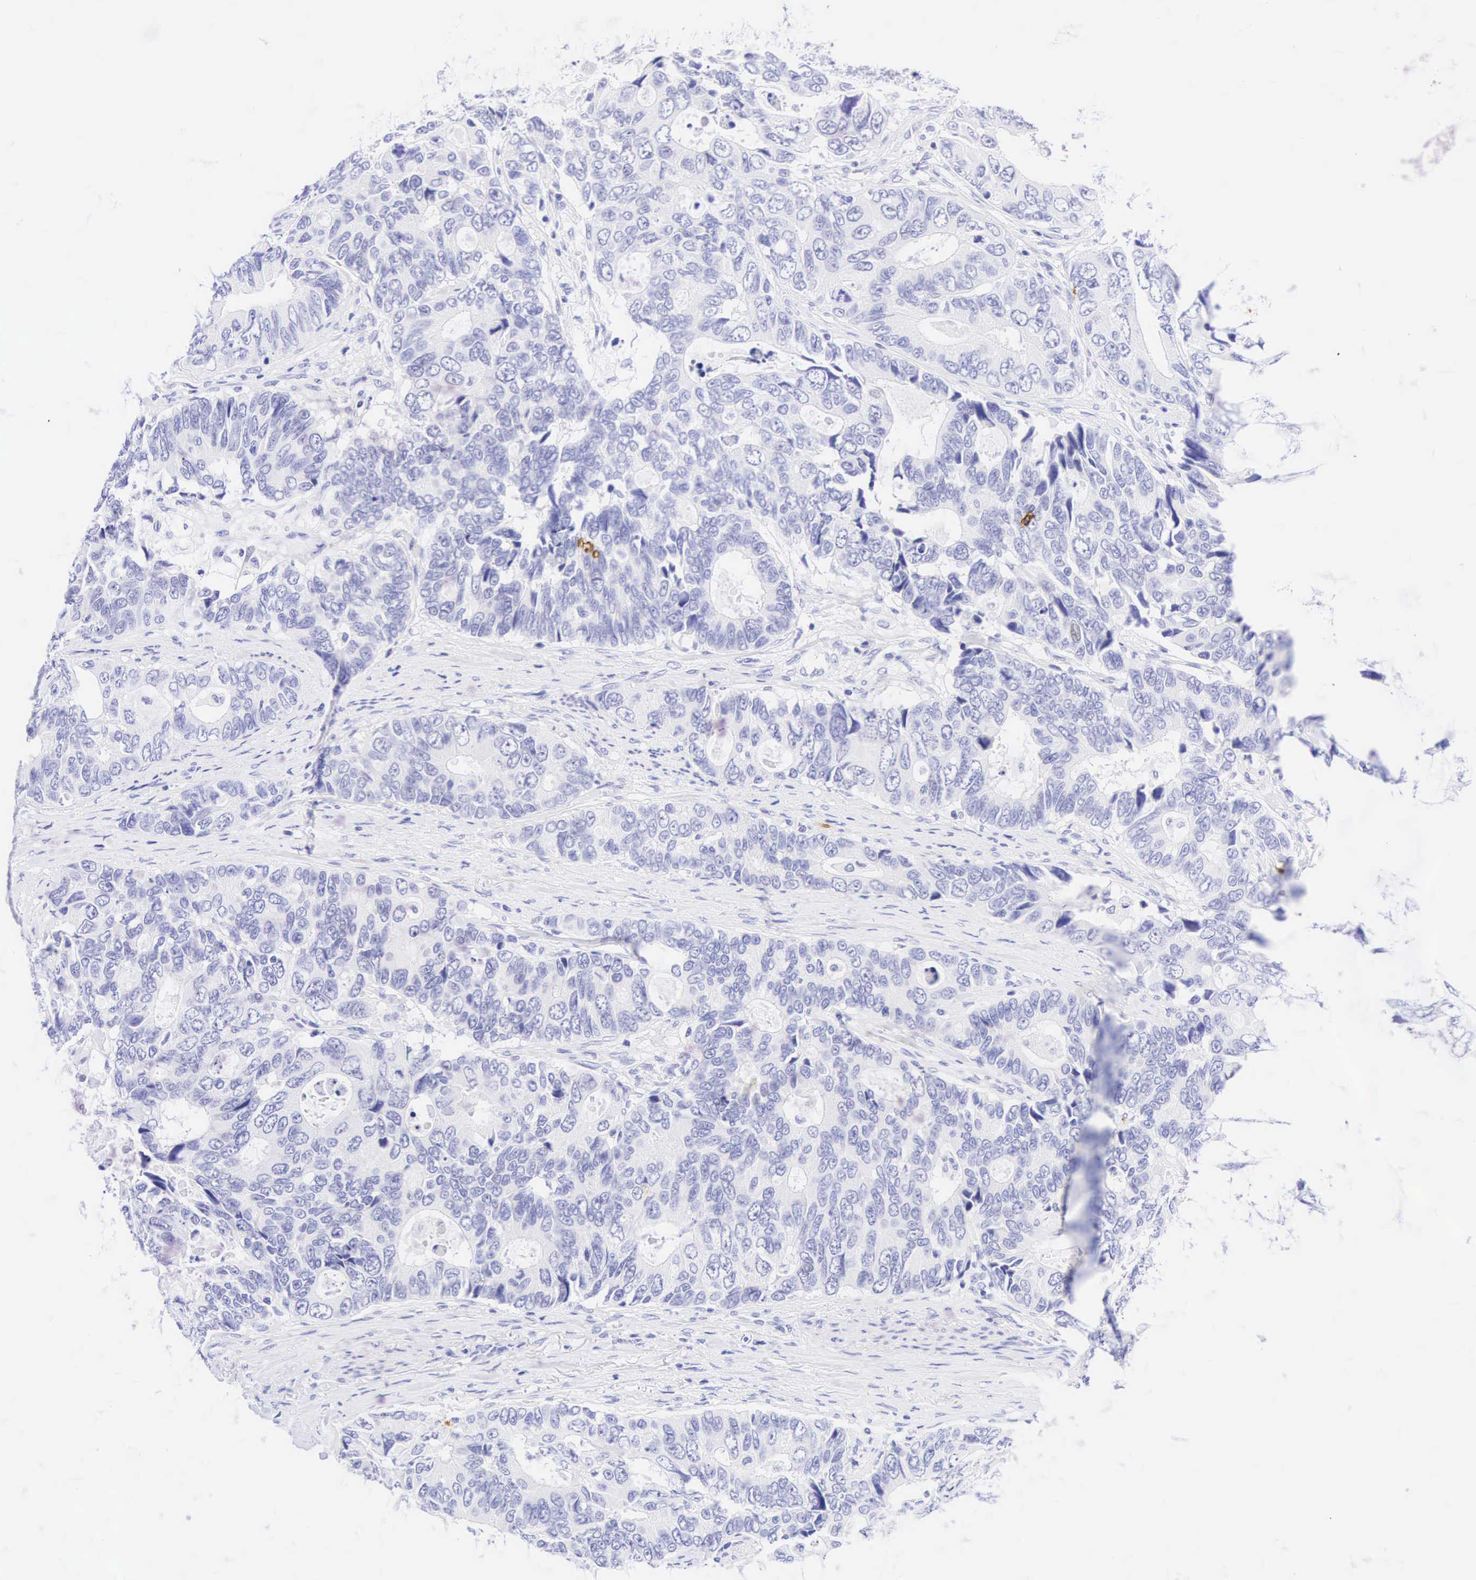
{"staining": {"intensity": "negative", "quantity": "none", "location": "none"}, "tissue": "colorectal cancer", "cell_type": "Tumor cells", "image_type": "cancer", "snomed": [{"axis": "morphology", "description": "Adenocarcinoma, NOS"}, {"axis": "topography", "description": "Rectum"}], "caption": "This is an immunohistochemistry micrograph of human colorectal cancer (adenocarcinoma). There is no positivity in tumor cells.", "gene": "CD8A", "patient": {"sex": "female", "age": 67}}